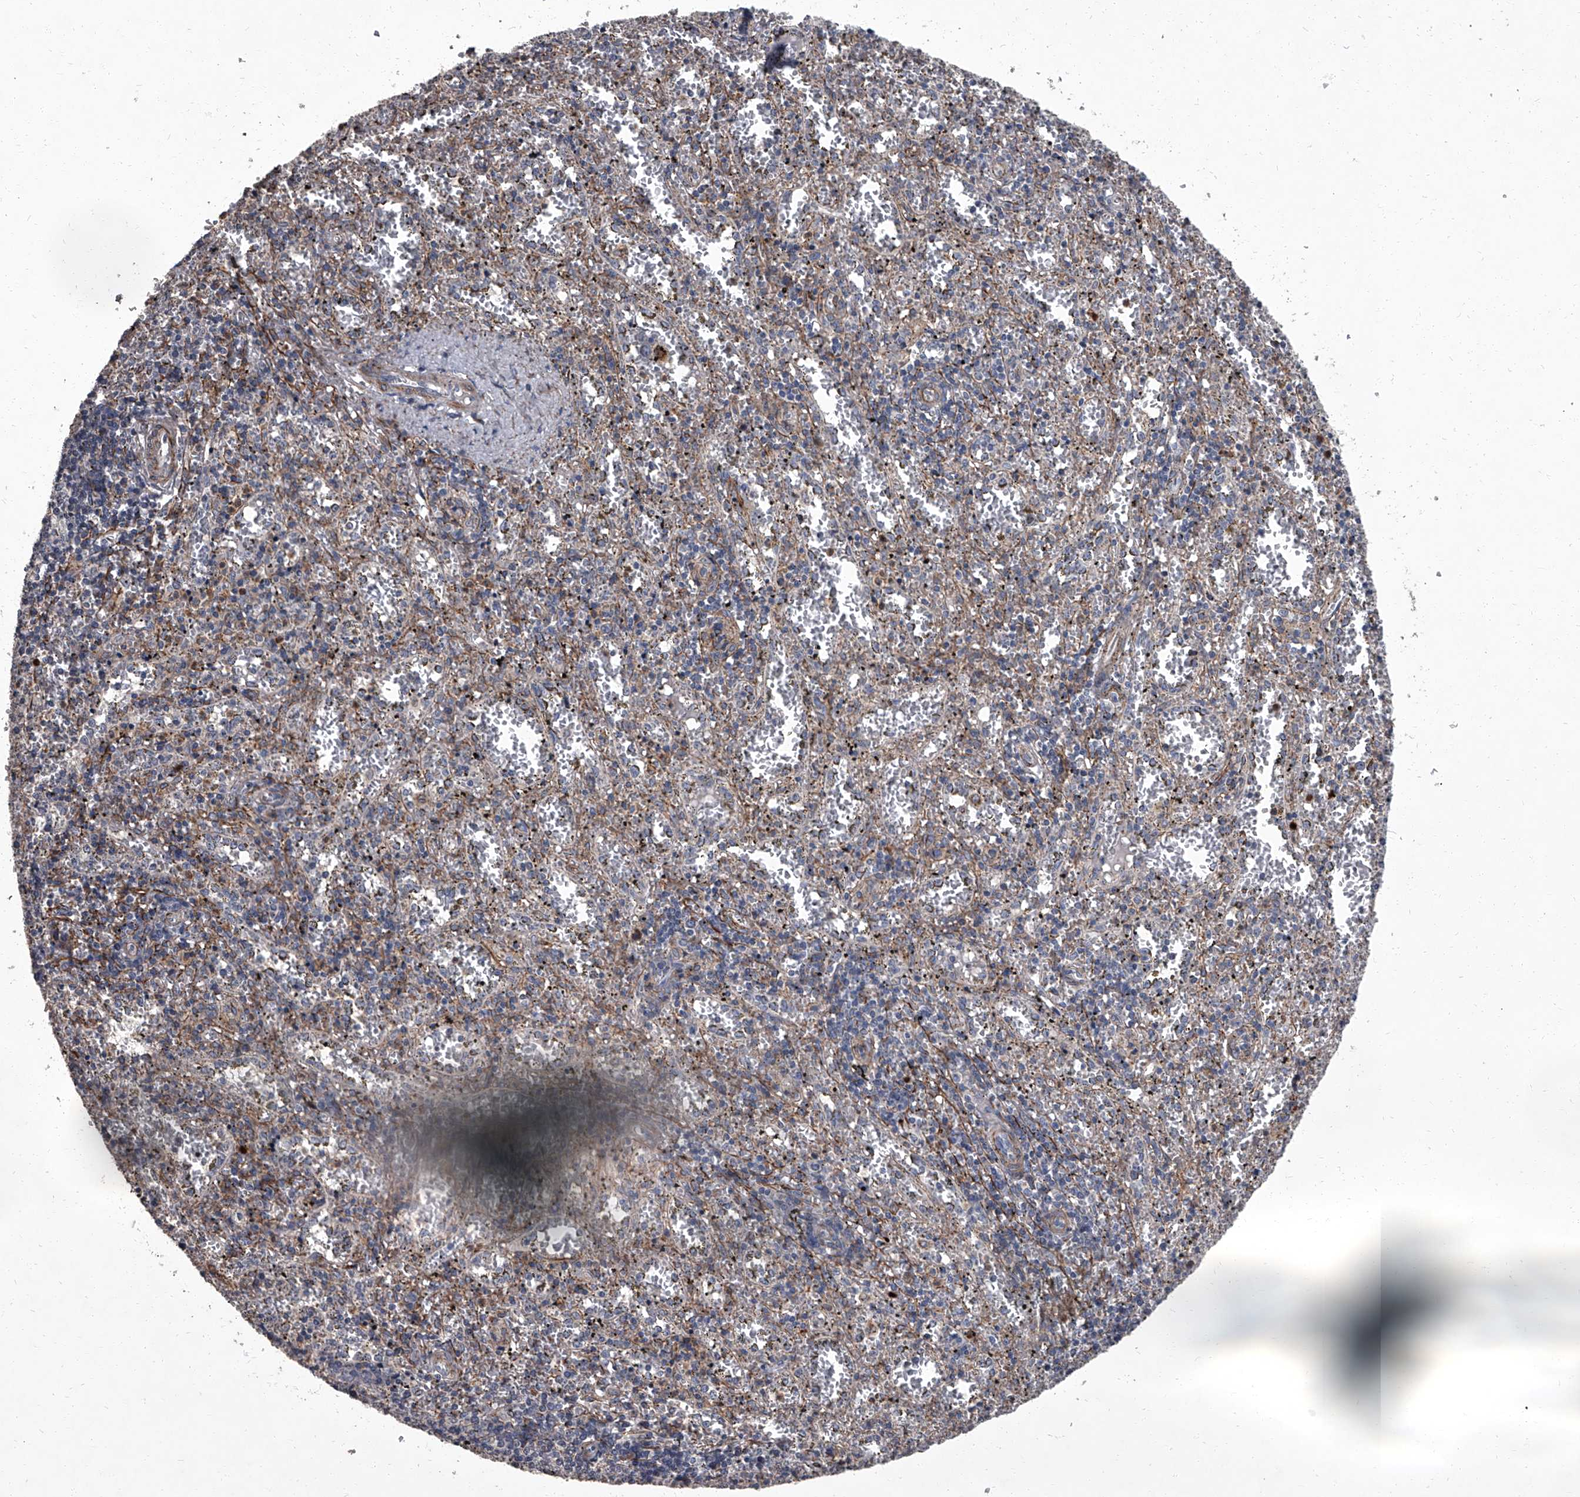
{"staining": {"intensity": "moderate", "quantity": "<25%", "location": "cytoplasmic/membranous"}, "tissue": "spleen", "cell_type": "Cells in red pulp", "image_type": "normal", "snomed": [{"axis": "morphology", "description": "Normal tissue, NOS"}, {"axis": "topography", "description": "Spleen"}], "caption": "This micrograph exhibits immunohistochemistry (IHC) staining of benign spleen, with low moderate cytoplasmic/membranous staining in about <25% of cells in red pulp.", "gene": "SIRT4", "patient": {"sex": "male", "age": 11}}